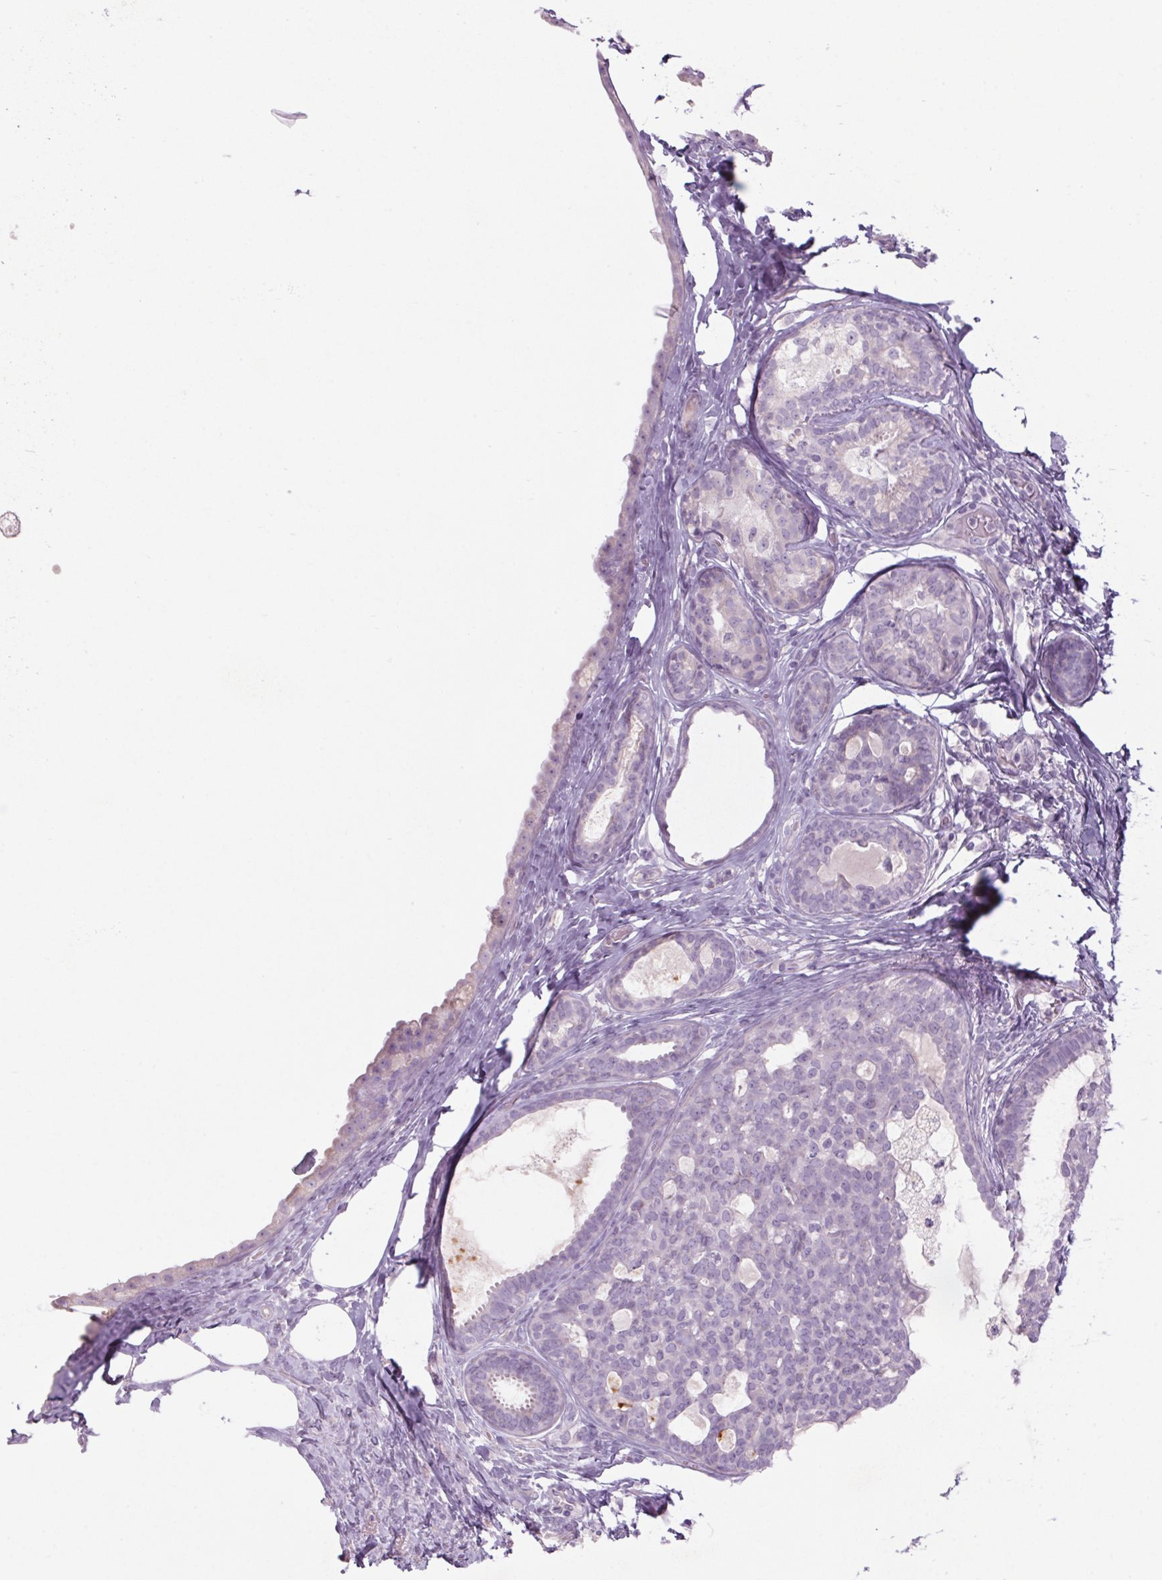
{"staining": {"intensity": "negative", "quantity": "none", "location": "none"}, "tissue": "breast cancer", "cell_type": "Tumor cells", "image_type": "cancer", "snomed": [{"axis": "morphology", "description": "Duct carcinoma"}, {"axis": "topography", "description": "Breast"}], "caption": "DAB (3,3'-diaminobenzidine) immunohistochemical staining of breast cancer (invasive ductal carcinoma) reveals no significant expression in tumor cells. (Brightfield microscopy of DAB (3,3'-diaminobenzidine) immunohistochemistry (IHC) at high magnification).", "gene": "RPTN", "patient": {"sex": "female", "age": 59}}